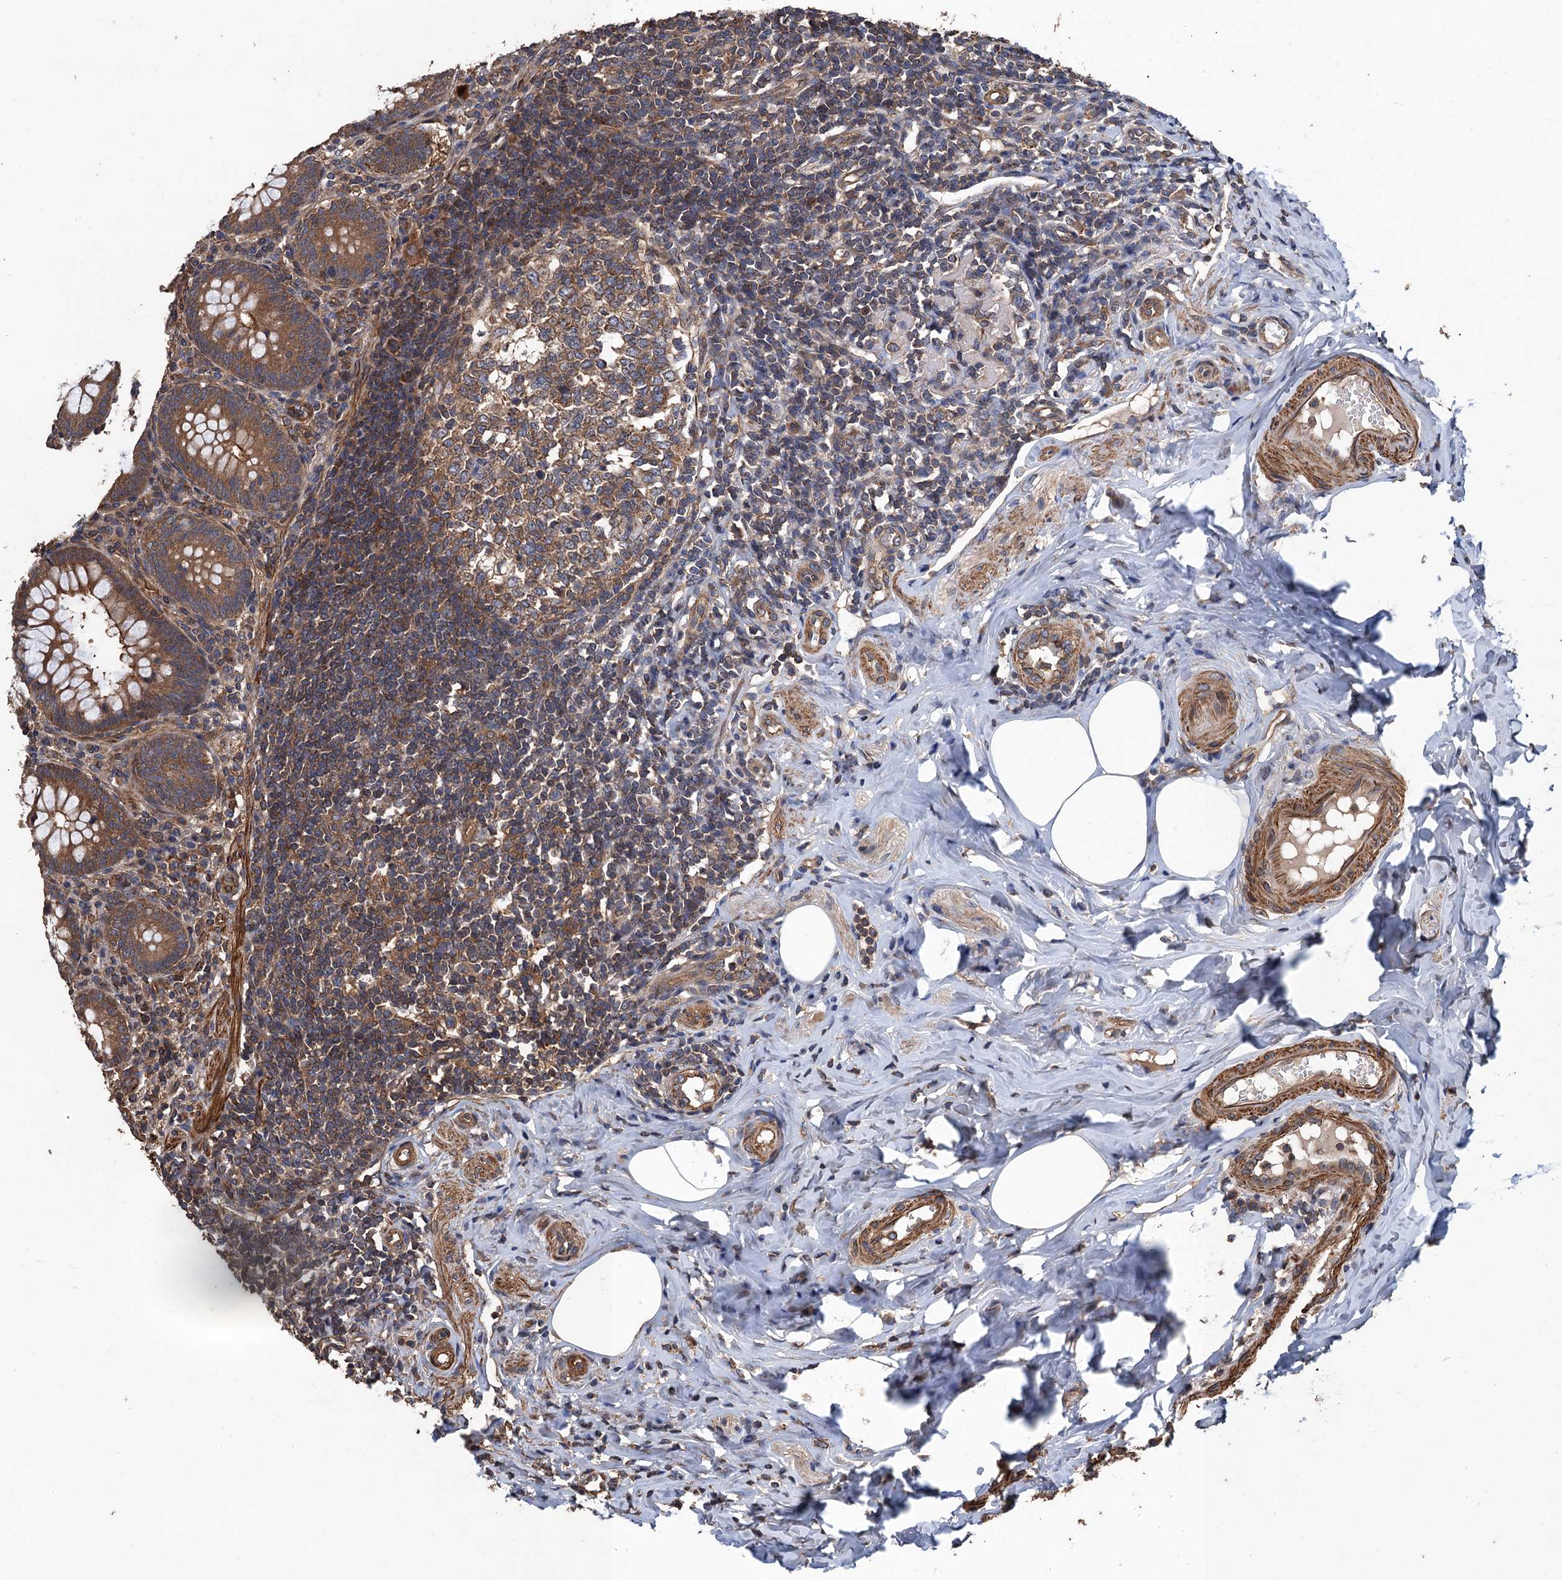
{"staining": {"intensity": "strong", "quantity": ">75%", "location": "cytoplasmic/membranous"}, "tissue": "appendix", "cell_type": "Glandular cells", "image_type": "normal", "snomed": [{"axis": "morphology", "description": "Normal tissue, NOS"}, {"axis": "topography", "description": "Appendix"}], "caption": "Protein staining of benign appendix shows strong cytoplasmic/membranous staining in approximately >75% of glandular cells.", "gene": "PPP4R1", "patient": {"sex": "female", "age": 33}}